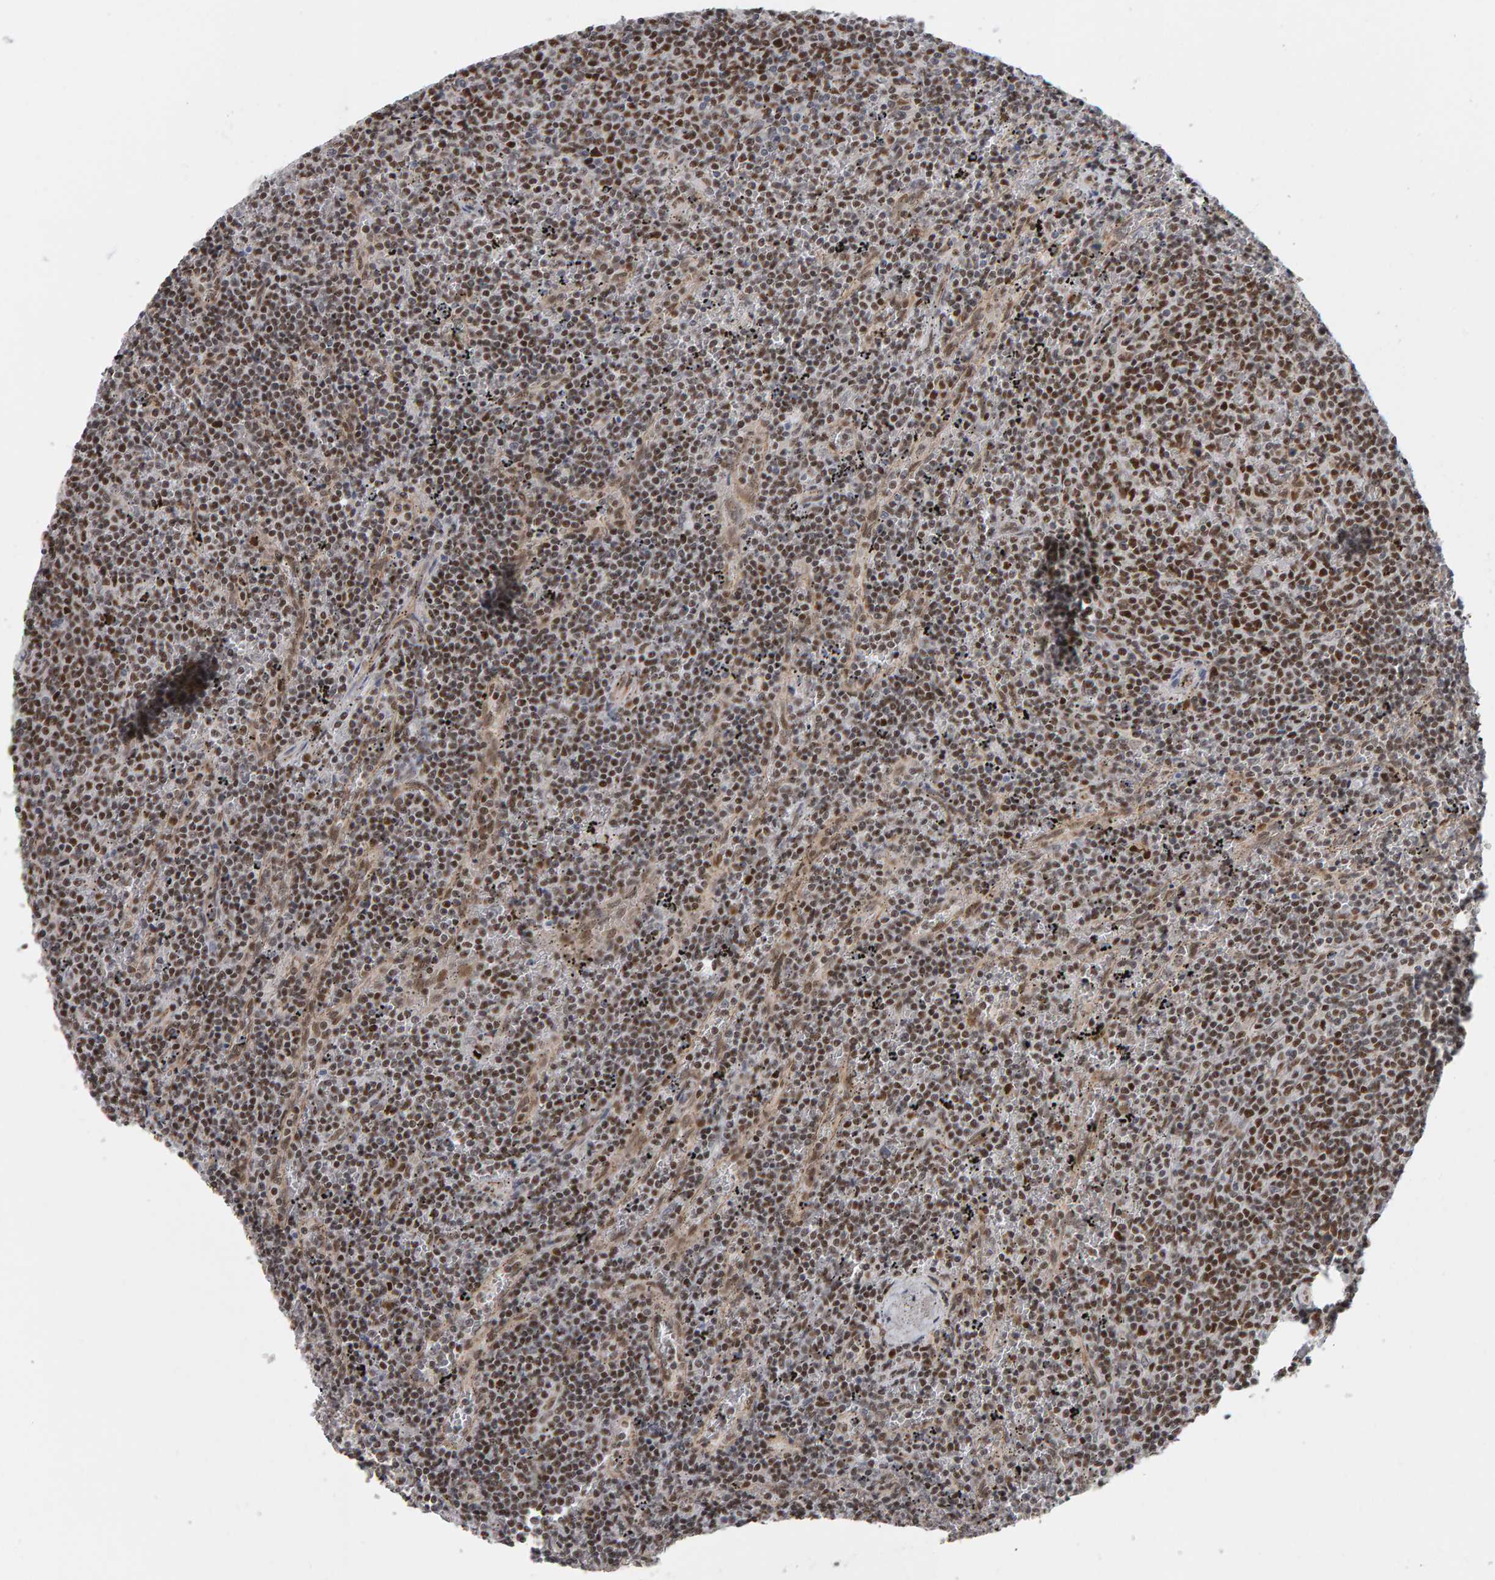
{"staining": {"intensity": "moderate", "quantity": ">75%", "location": "nuclear"}, "tissue": "lymphoma", "cell_type": "Tumor cells", "image_type": "cancer", "snomed": [{"axis": "morphology", "description": "Malignant lymphoma, non-Hodgkin's type, Low grade"}, {"axis": "topography", "description": "Spleen"}], "caption": "Immunohistochemistry photomicrograph of human malignant lymphoma, non-Hodgkin's type (low-grade) stained for a protein (brown), which demonstrates medium levels of moderate nuclear positivity in about >75% of tumor cells.", "gene": "ATF7IP", "patient": {"sex": "female", "age": 50}}